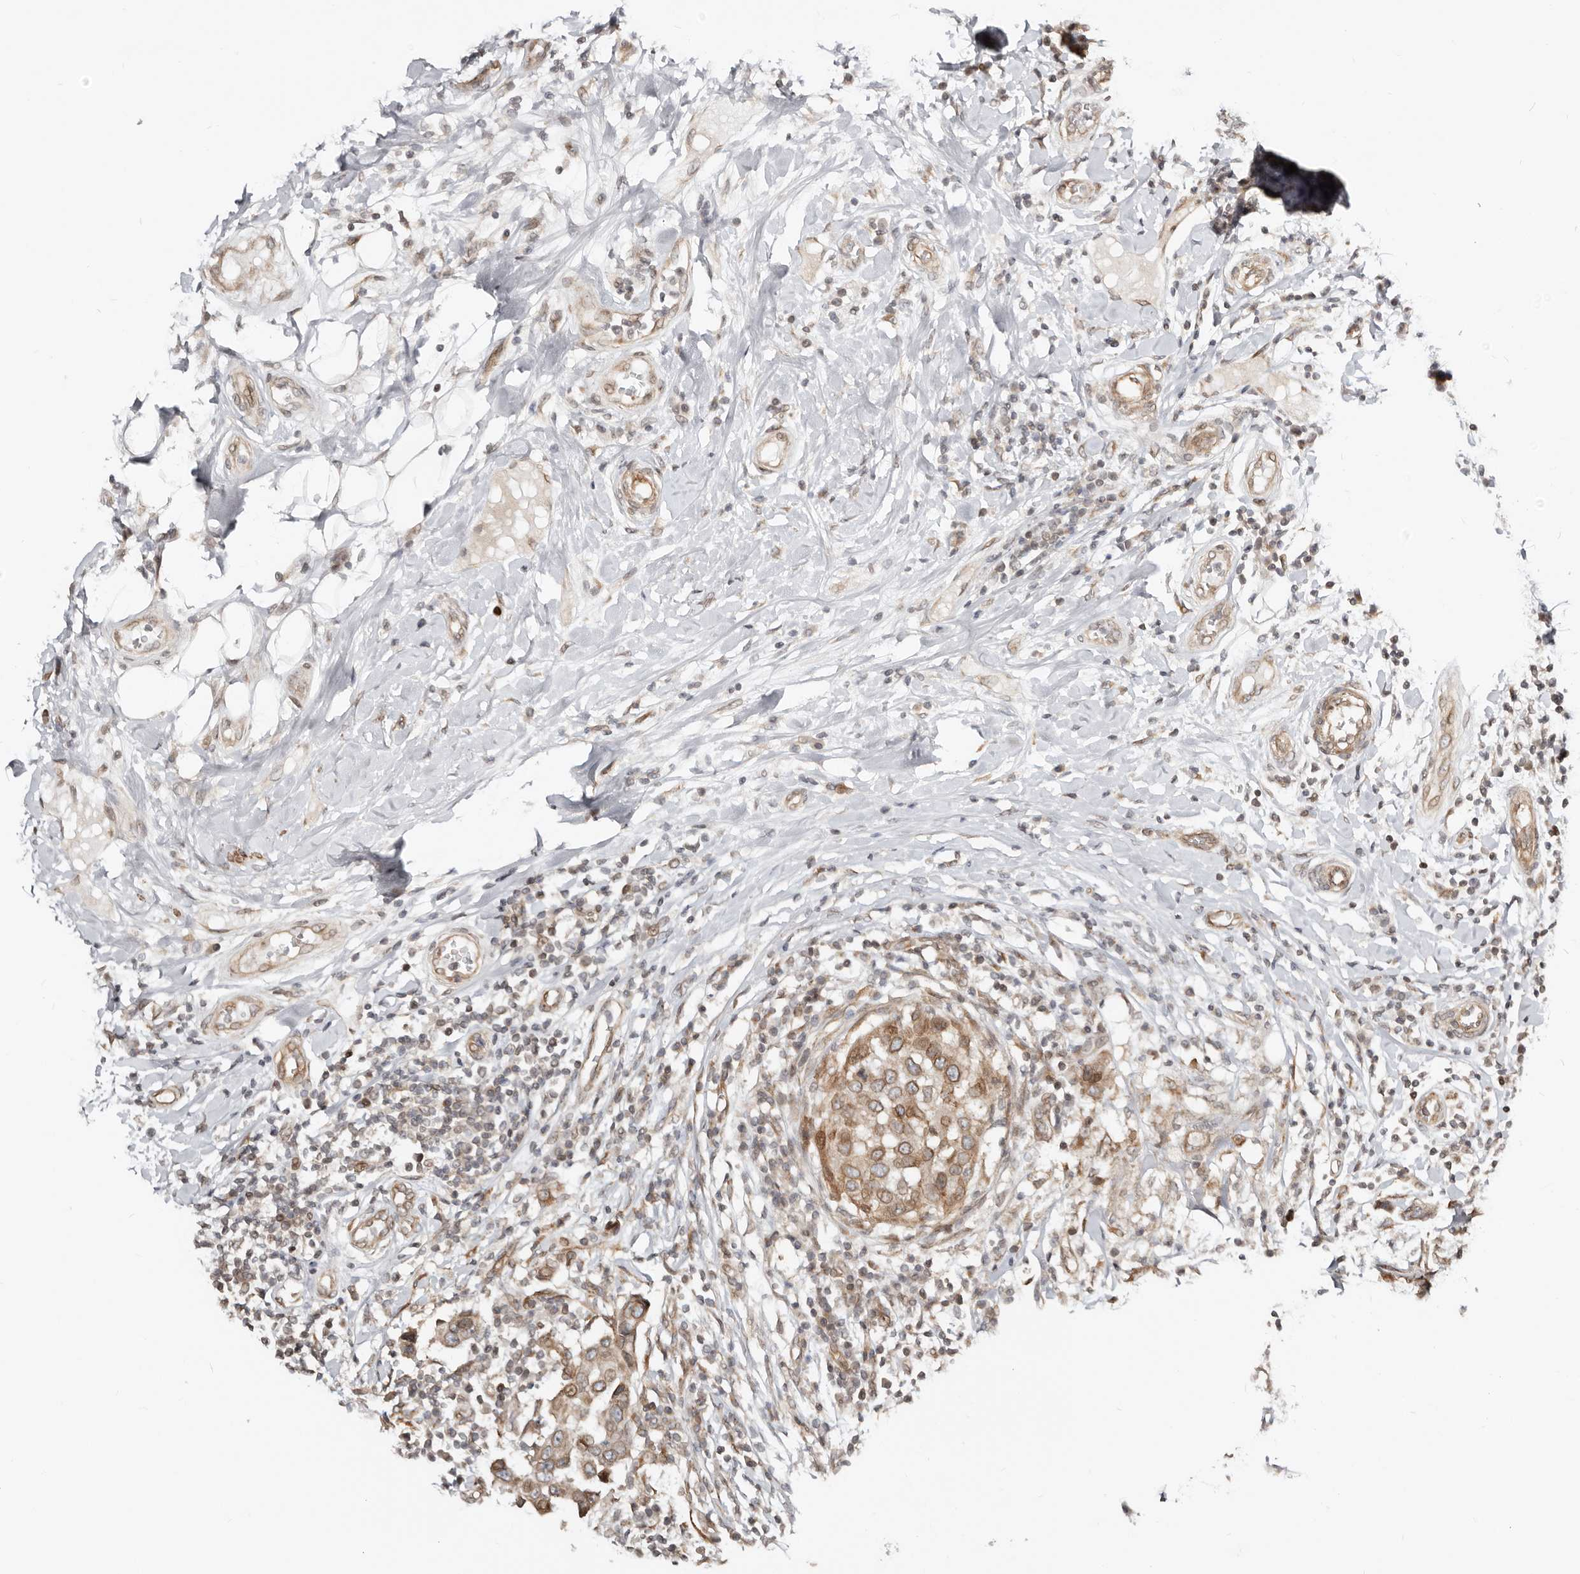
{"staining": {"intensity": "moderate", "quantity": ">75%", "location": "cytoplasmic/membranous,nuclear"}, "tissue": "breast cancer", "cell_type": "Tumor cells", "image_type": "cancer", "snomed": [{"axis": "morphology", "description": "Duct carcinoma"}, {"axis": "topography", "description": "Breast"}], "caption": "Tumor cells reveal medium levels of moderate cytoplasmic/membranous and nuclear expression in about >75% of cells in human breast cancer (infiltrating ductal carcinoma).", "gene": "NUP153", "patient": {"sex": "female", "age": 27}}